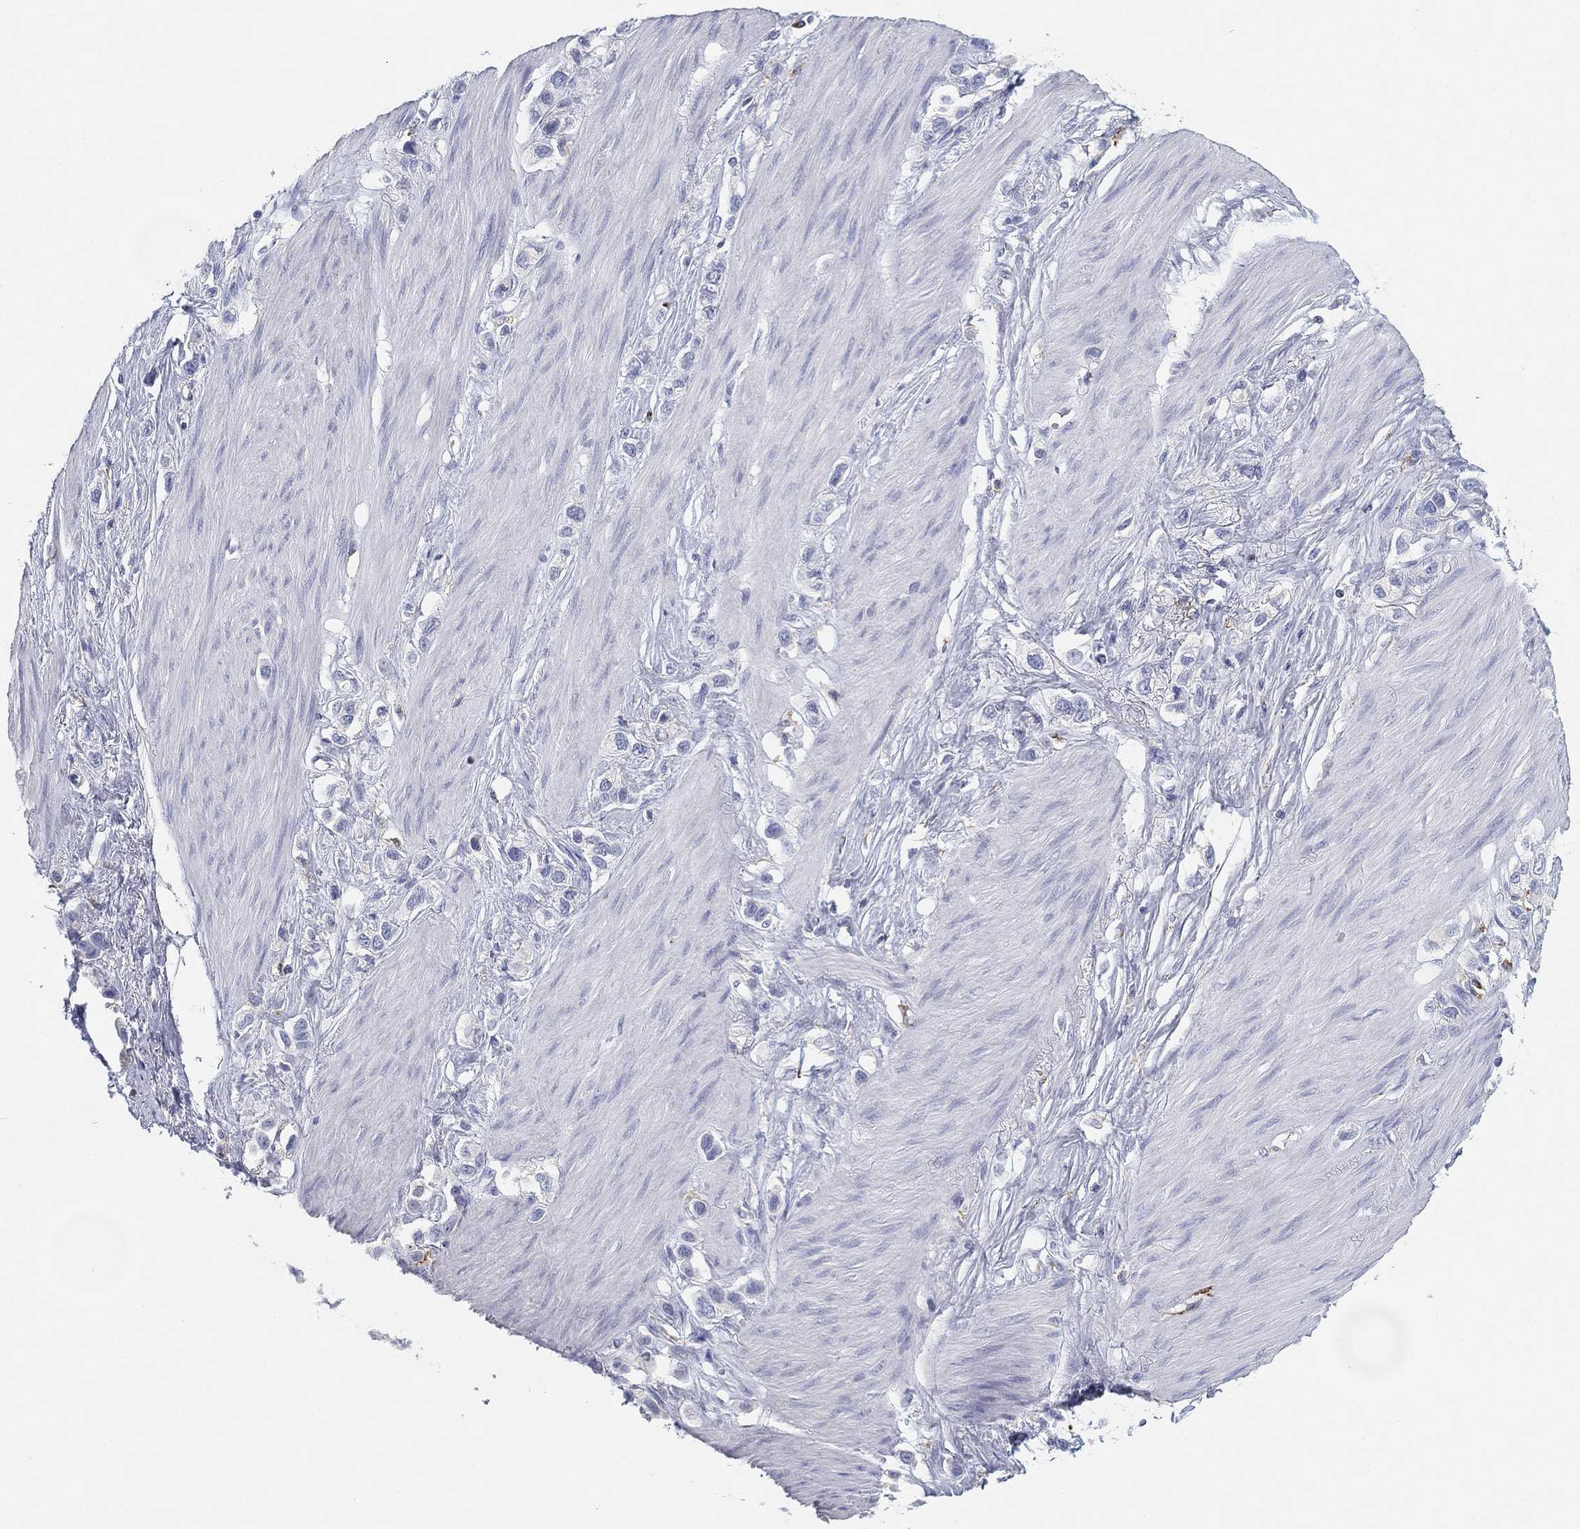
{"staining": {"intensity": "negative", "quantity": "none", "location": "none"}, "tissue": "stomach cancer", "cell_type": "Tumor cells", "image_type": "cancer", "snomed": [{"axis": "morphology", "description": "Normal tissue, NOS"}, {"axis": "morphology", "description": "Adenocarcinoma, NOS"}, {"axis": "morphology", "description": "Adenocarcinoma, High grade"}, {"axis": "topography", "description": "Stomach, upper"}, {"axis": "topography", "description": "Stomach"}], "caption": "An immunohistochemistry histopathology image of stomach cancer (adenocarcinoma) is shown. There is no staining in tumor cells of stomach cancer (adenocarcinoma).", "gene": "NPC2", "patient": {"sex": "female", "age": 65}}